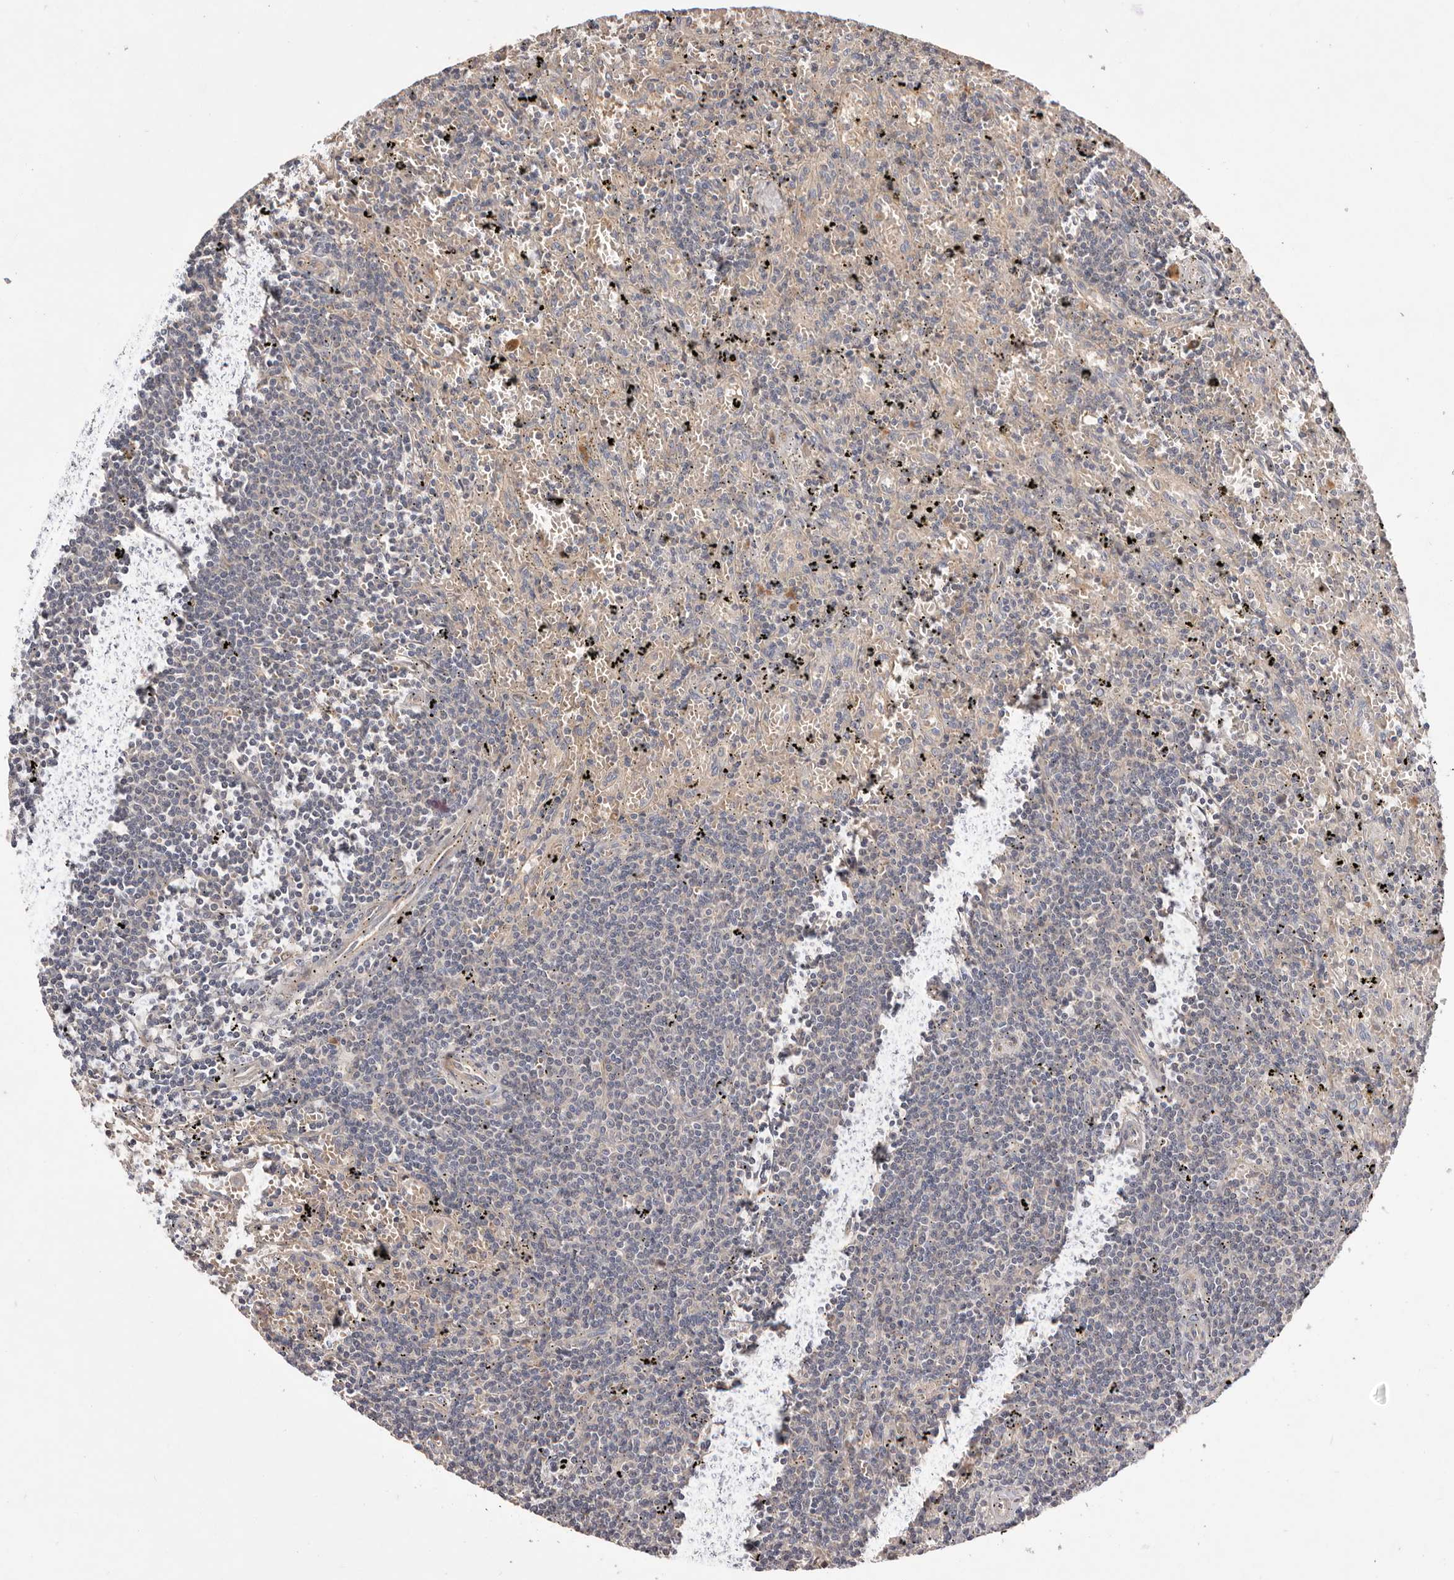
{"staining": {"intensity": "negative", "quantity": "none", "location": "none"}, "tissue": "lymphoma", "cell_type": "Tumor cells", "image_type": "cancer", "snomed": [{"axis": "morphology", "description": "Malignant lymphoma, non-Hodgkin's type, Low grade"}, {"axis": "topography", "description": "Spleen"}], "caption": "Tumor cells show no significant expression in malignant lymphoma, non-Hodgkin's type (low-grade). The staining is performed using DAB (3,3'-diaminobenzidine) brown chromogen with nuclei counter-stained in using hematoxylin.", "gene": "DOP1A", "patient": {"sex": "male", "age": 76}}